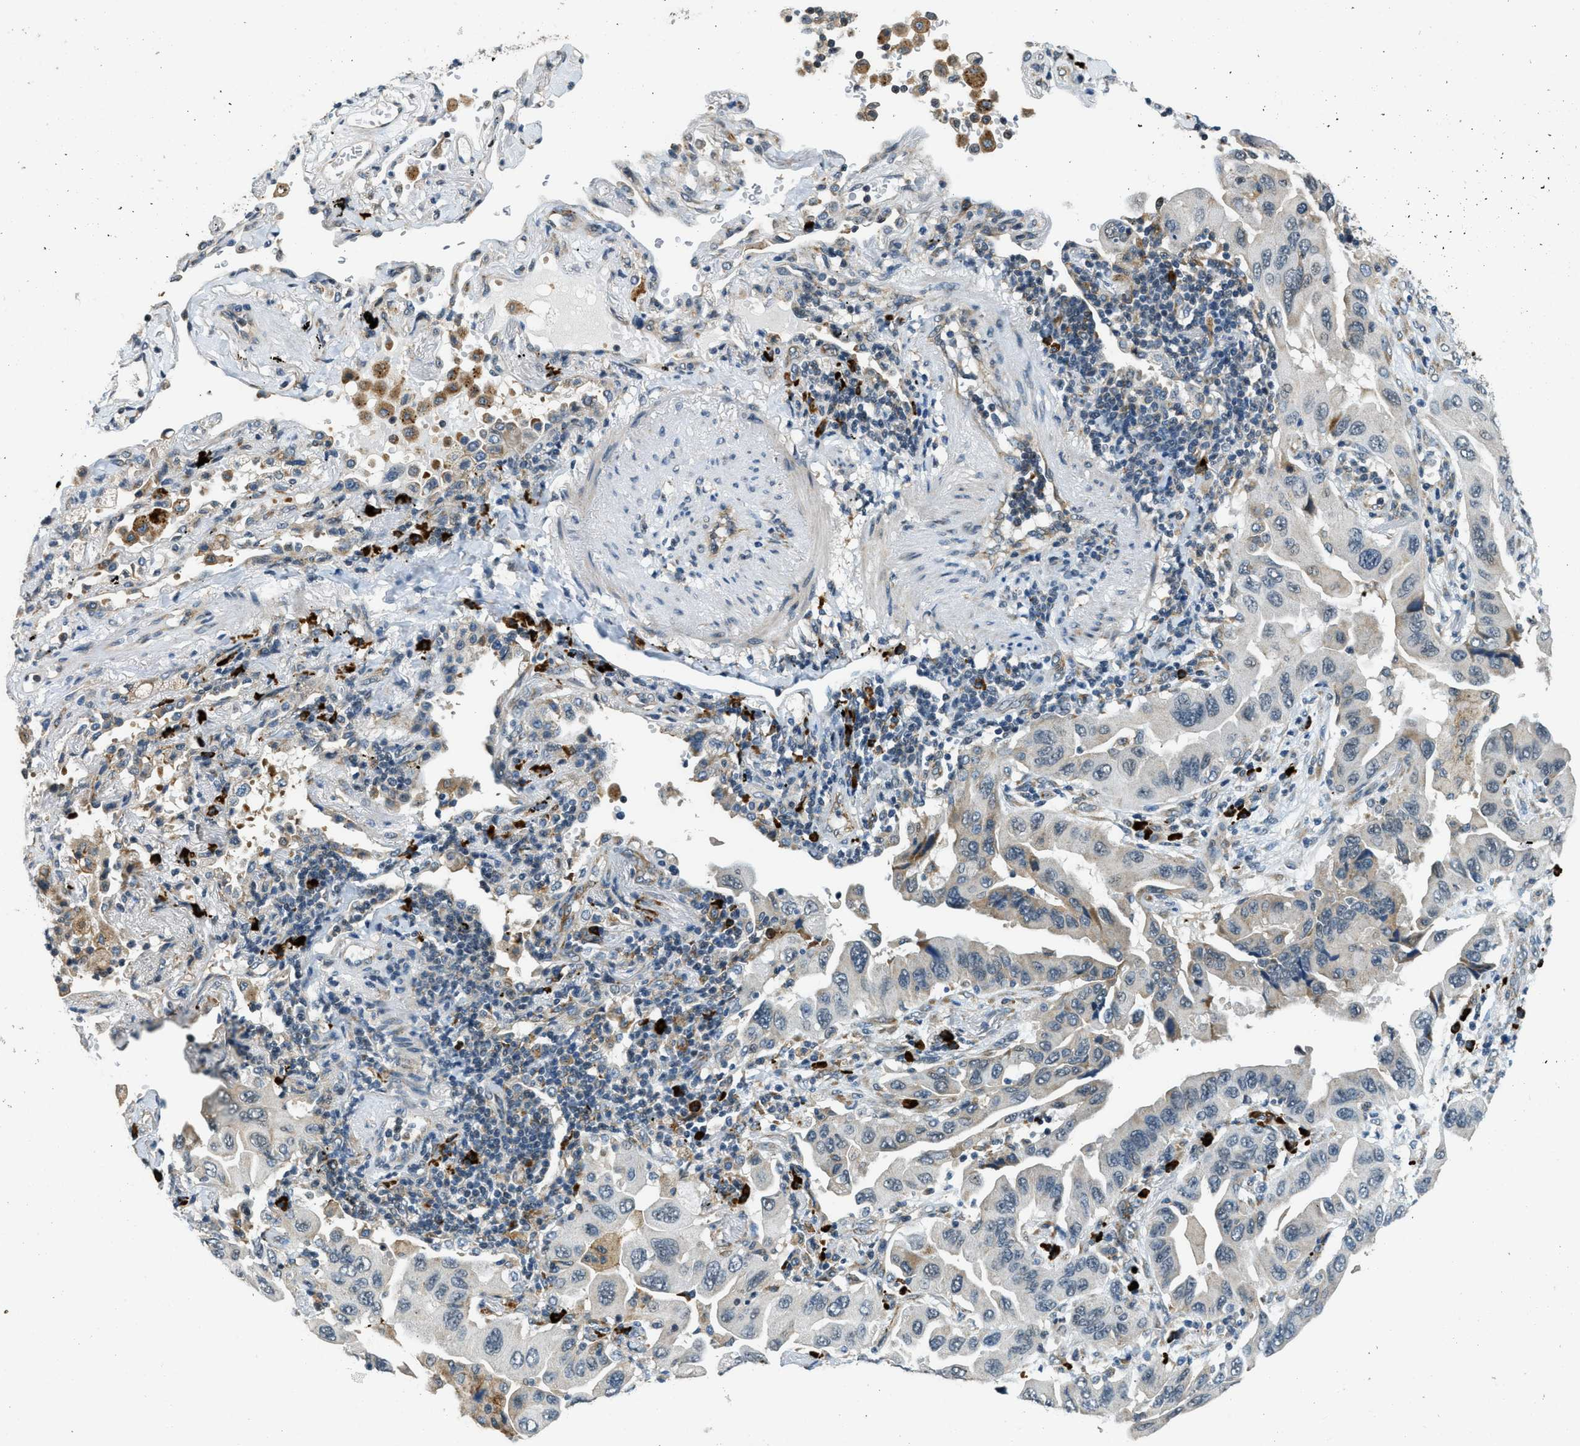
{"staining": {"intensity": "weak", "quantity": "<25%", "location": "cytoplasmic/membranous"}, "tissue": "lung cancer", "cell_type": "Tumor cells", "image_type": "cancer", "snomed": [{"axis": "morphology", "description": "Adenocarcinoma, NOS"}, {"axis": "topography", "description": "Lung"}], "caption": "Adenocarcinoma (lung) was stained to show a protein in brown. There is no significant positivity in tumor cells. (Stains: DAB IHC with hematoxylin counter stain, Microscopy: brightfield microscopy at high magnification).", "gene": "HERC2", "patient": {"sex": "female", "age": 65}}